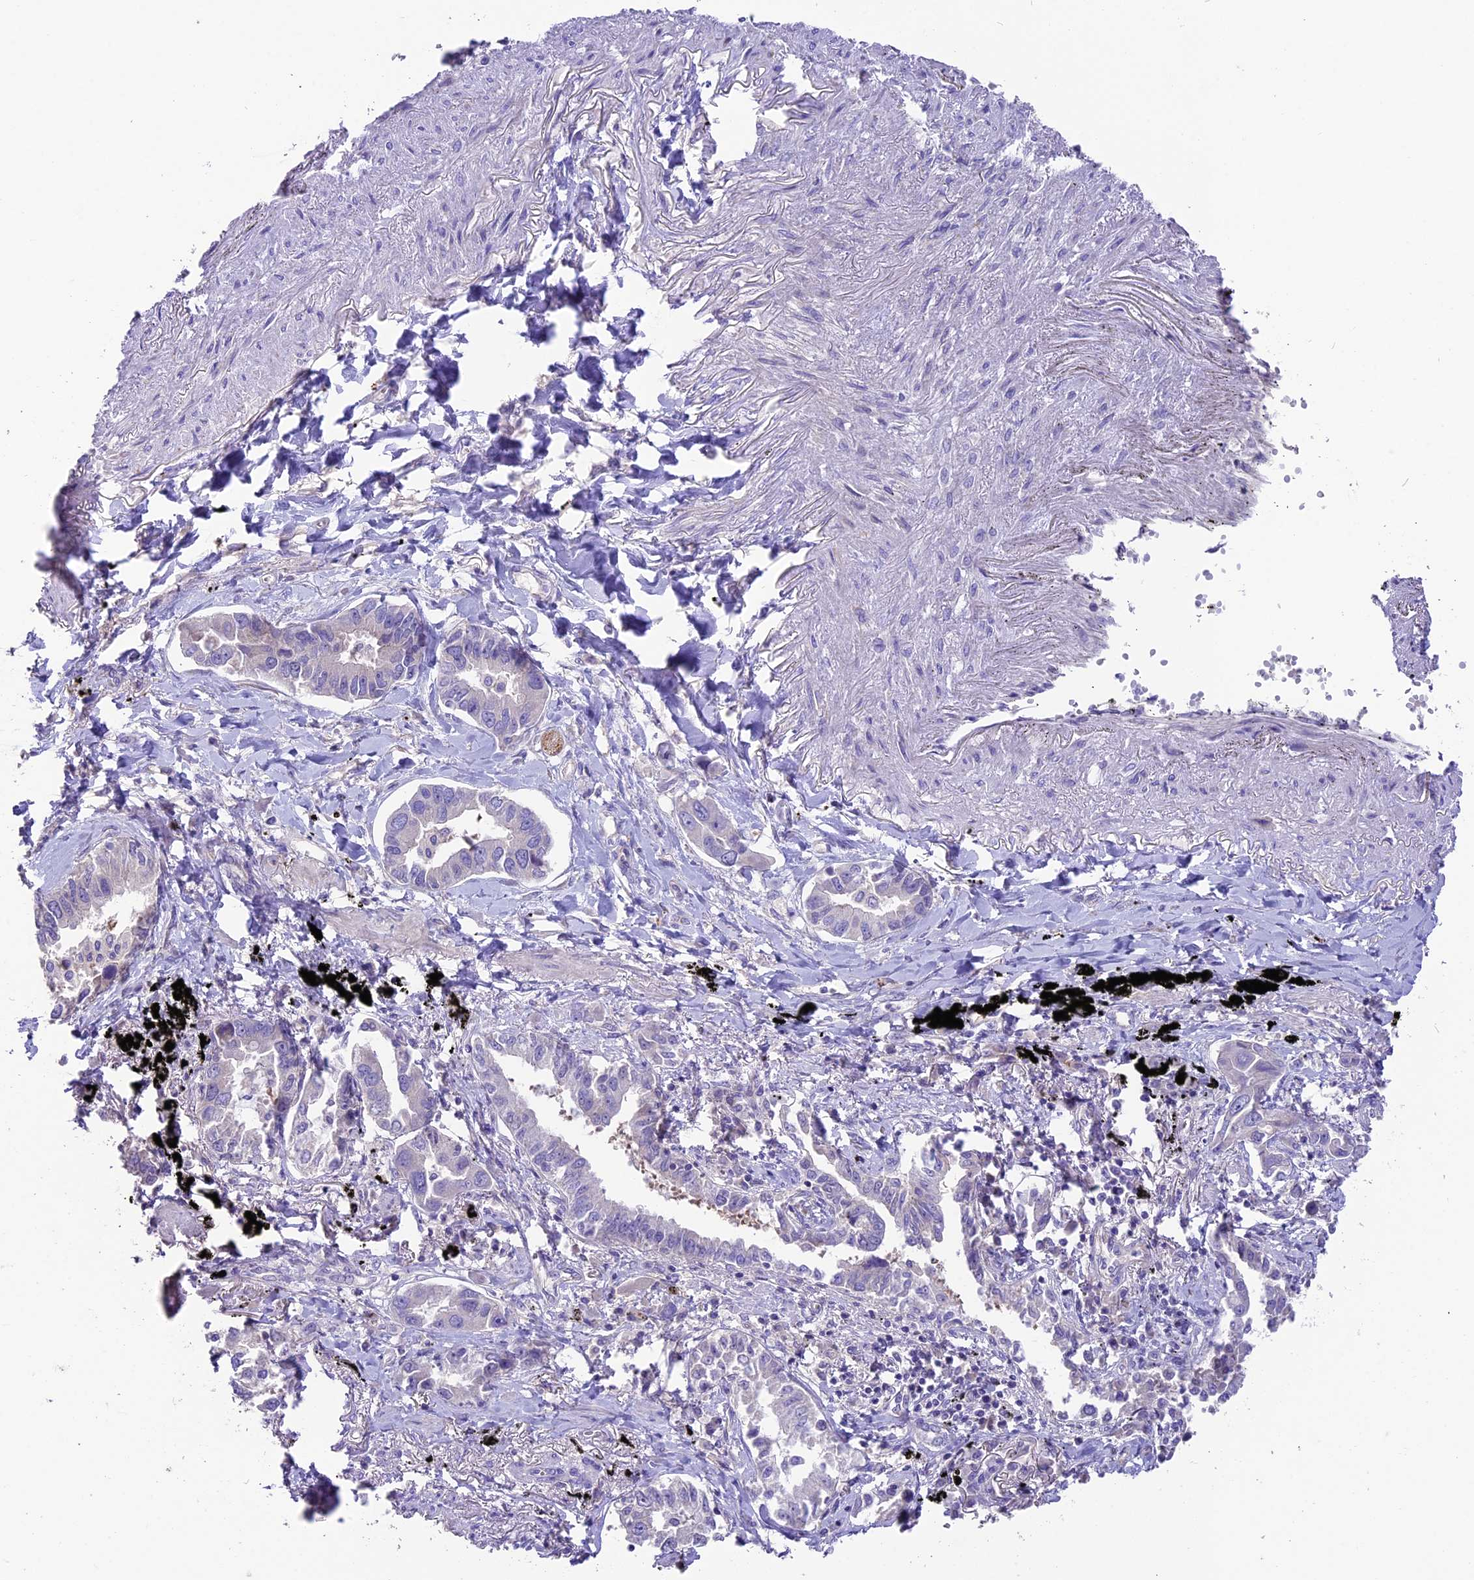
{"staining": {"intensity": "negative", "quantity": "none", "location": "none"}, "tissue": "lung cancer", "cell_type": "Tumor cells", "image_type": "cancer", "snomed": [{"axis": "morphology", "description": "Adenocarcinoma, NOS"}, {"axis": "topography", "description": "Lung"}], "caption": "Tumor cells are negative for brown protein staining in lung cancer (adenocarcinoma).", "gene": "CD99L2", "patient": {"sex": "male", "age": 67}}